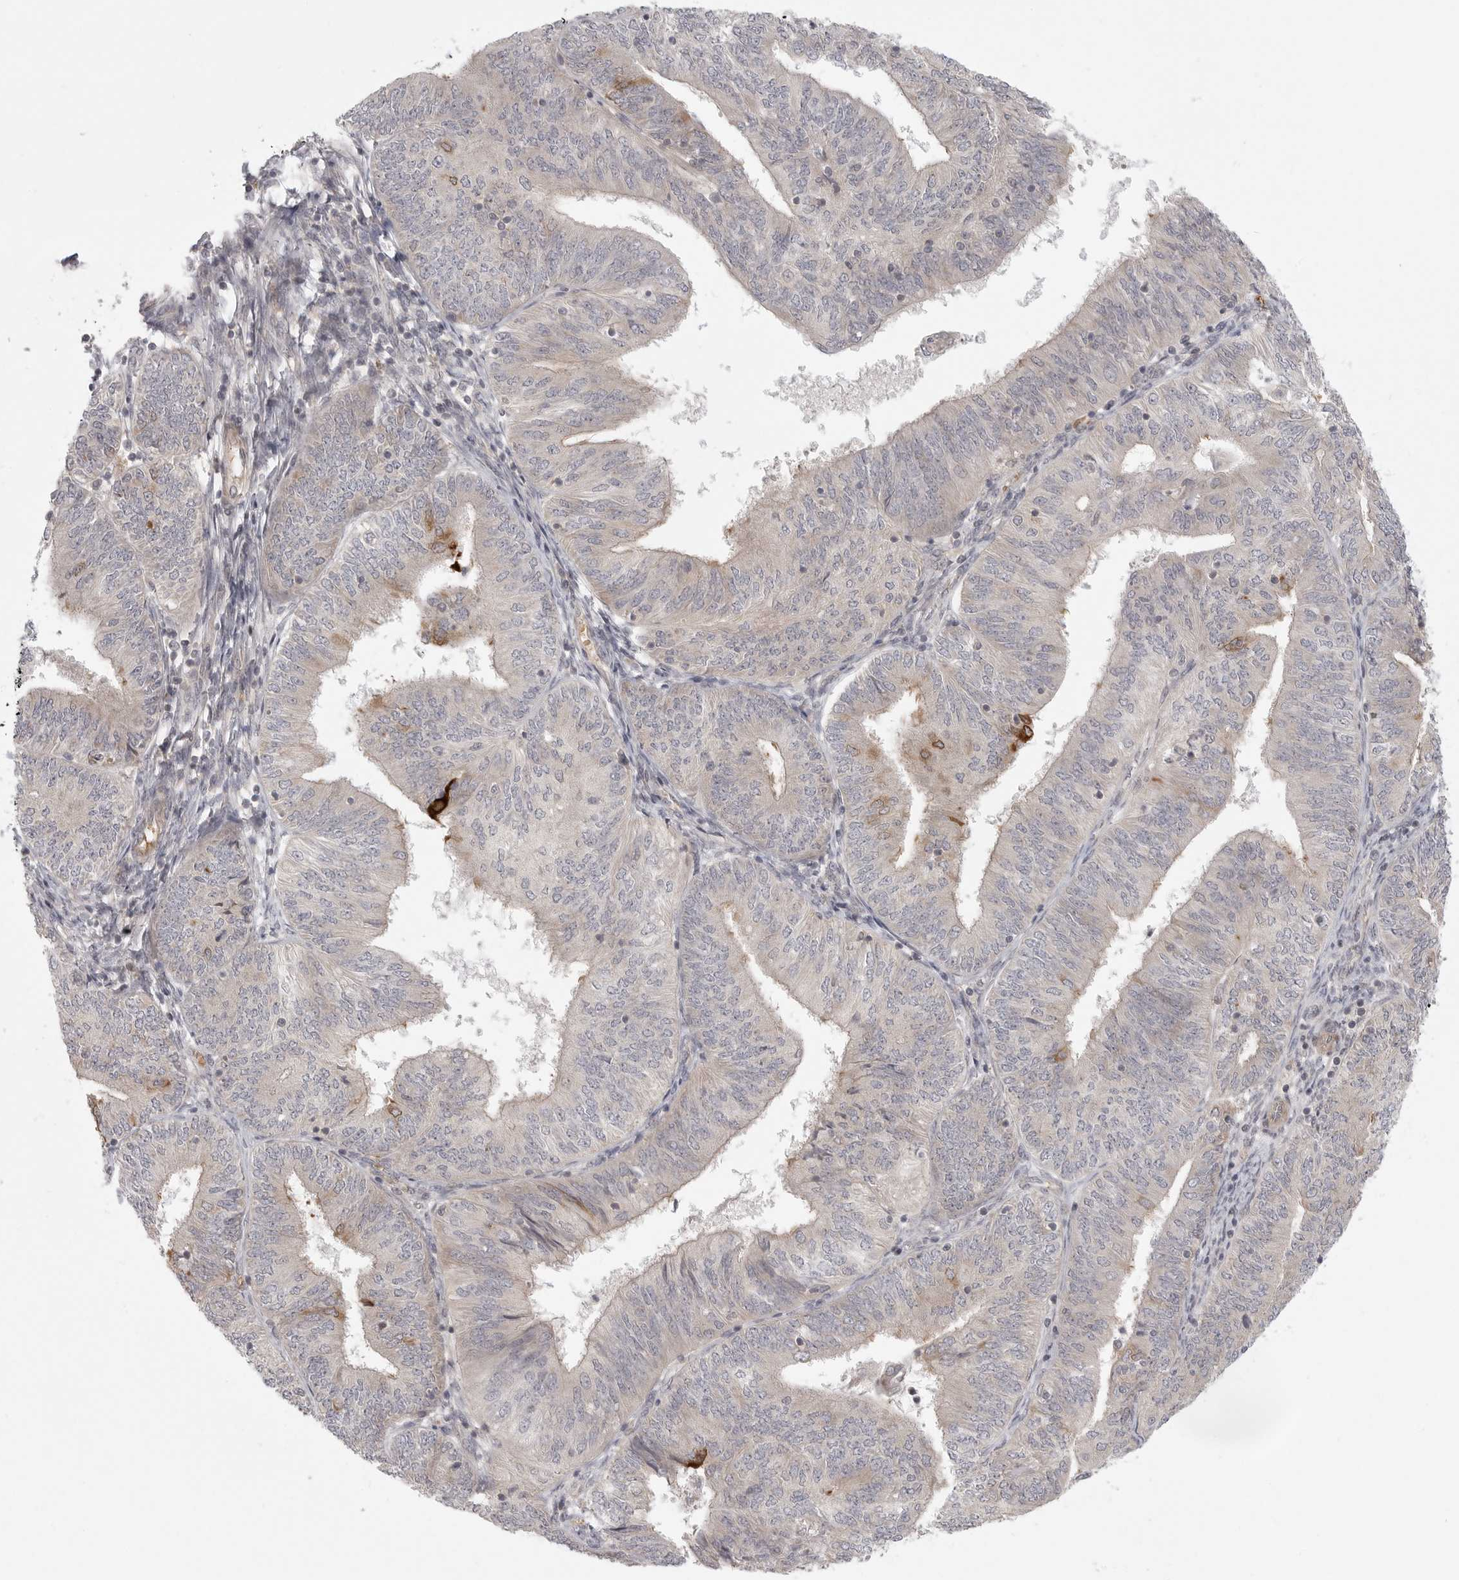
{"staining": {"intensity": "strong", "quantity": "<25%", "location": "cytoplasmic/membranous"}, "tissue": "endometrial cancer", "cell_type": "Tumor cells", "image_type": "cancer", "snomed": [{"axis": "morphology", "description": "Adenocarcinoma, NOS"}, {"axis": "topography", "description": "Endometrium"}], "caption": "Protein staining shows strong cytoplasmic/membranous staining in about <25% of tumor cells in endometrial cancer (adenocarcinoma).", "gene": "CCPG1", "patient": {"sex": "female", "age": 58}}